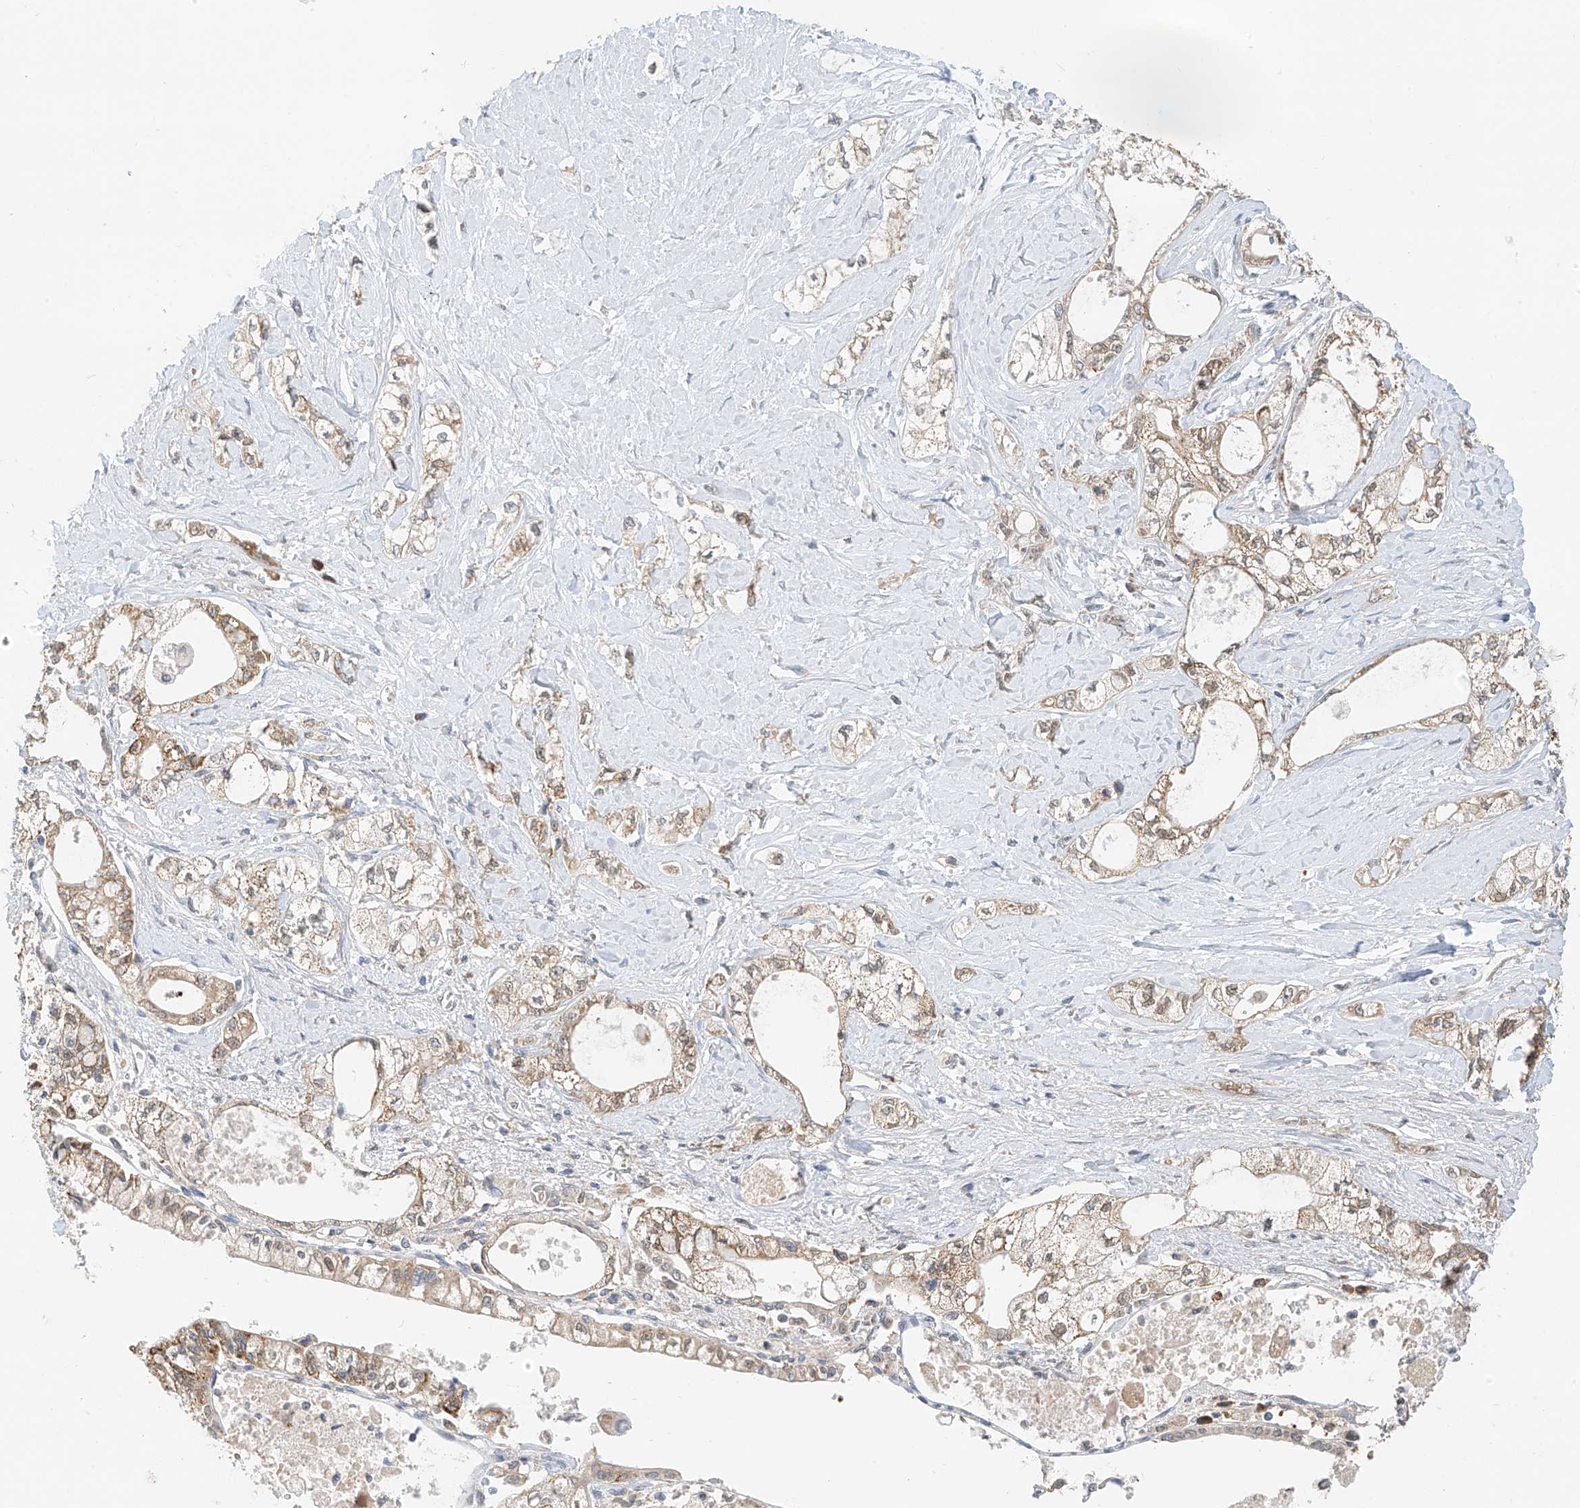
{"staining": {"intensity": "moderate", "quantity": ">75%", "location": "cytoplasmic/membranous"}, "tissue": "pancreatic cancer", "cell_type": "Tumor cells", "image_type": "cancer", "snomed": [{"axis": "morphology", "description": "Adenocarcinoma, NOS"}, {"axis": "topography", "description": "Pancreas"}], "caption": "About >75% of tumor cells in pancreatic adenocarcinoma show moderate cytoplasmic/membranous protein staining as visualized by brown immunohistochemical staining.", "gene": "PPA2", "patient": {"sex": "male", "age": 70}}